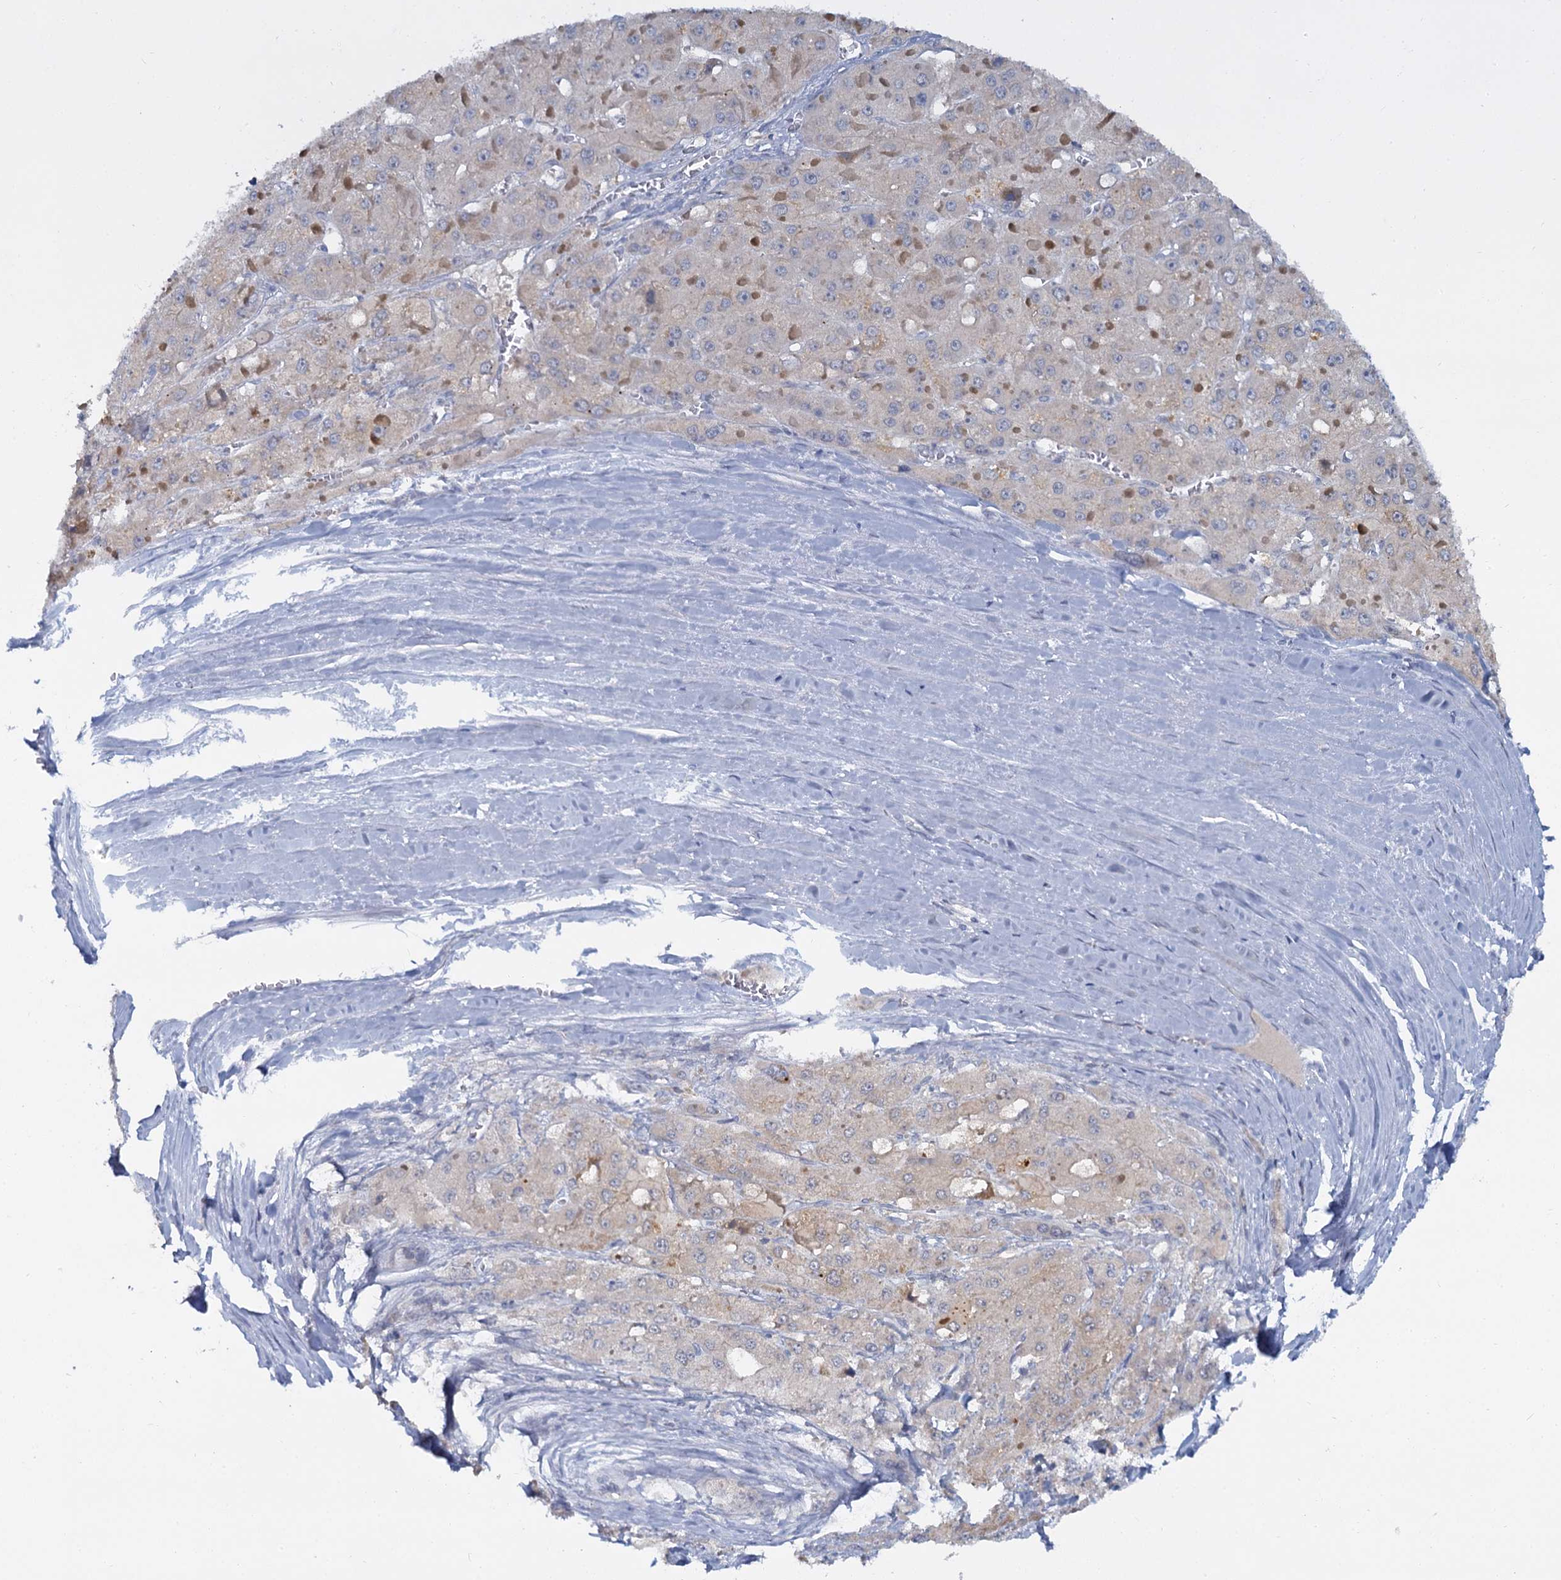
{"staining": {"intensity": "weak", "quantity": "25%-75%", "location": "cytoplasmic/membranous"}, "tissue": "liver cancer", "cell_type": "Tumor cells", "image_type": "cancer", "snomed": [{"axis": "morphology", "description": "Carcinoma, Hepatocellular, NOS"}, {"axis": "topography", "description": "Liver"}], "caption": "Immunohistochemical staining of liver cancer demonstrates weak cytoplasmic/membranous protein staining in approximately 25%-75% of tumor cells.", "gene": "ACRBP", "patient": {"sex": "female", "age": 73}}